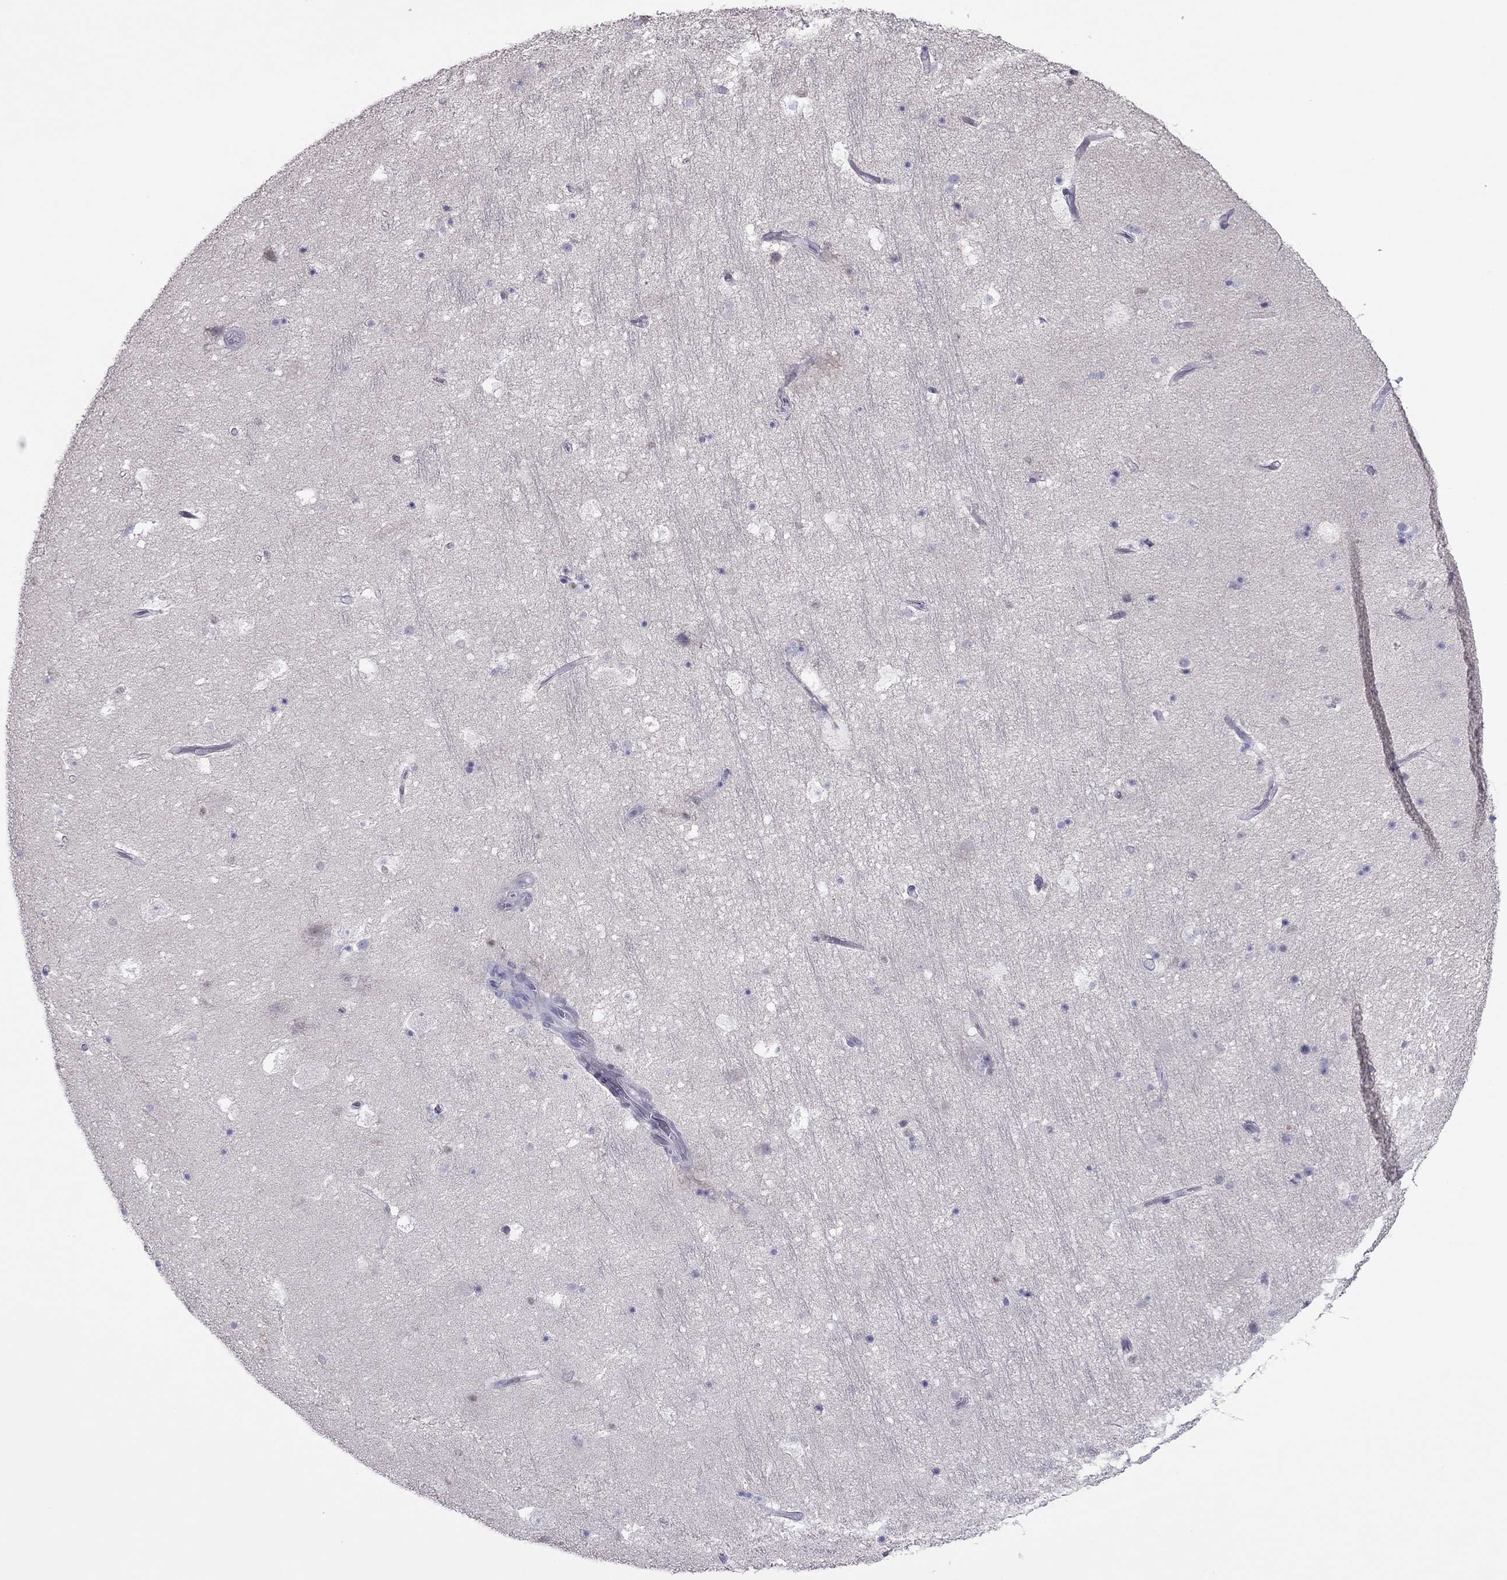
{"staining": {"intensity": "negative", "quantity": "none", "location": "none"}, "tissue": "hippocampus", "cell_type": "Glial cells", "image_type": "normal", "snomed": [{"axis": "morphology", "description": "Normal tissue, NOS"}, {"axis": "topography", "description": "Hippocampus"}], "caption": "High power microscopy histopathology image of an IHC photomicrograph of benign hippocampus, revealing no significant staining in glial cells. Nuclei are stained in blue.", "gene": "SPINT3", "patient": {"sex": "male", "age": 51}}